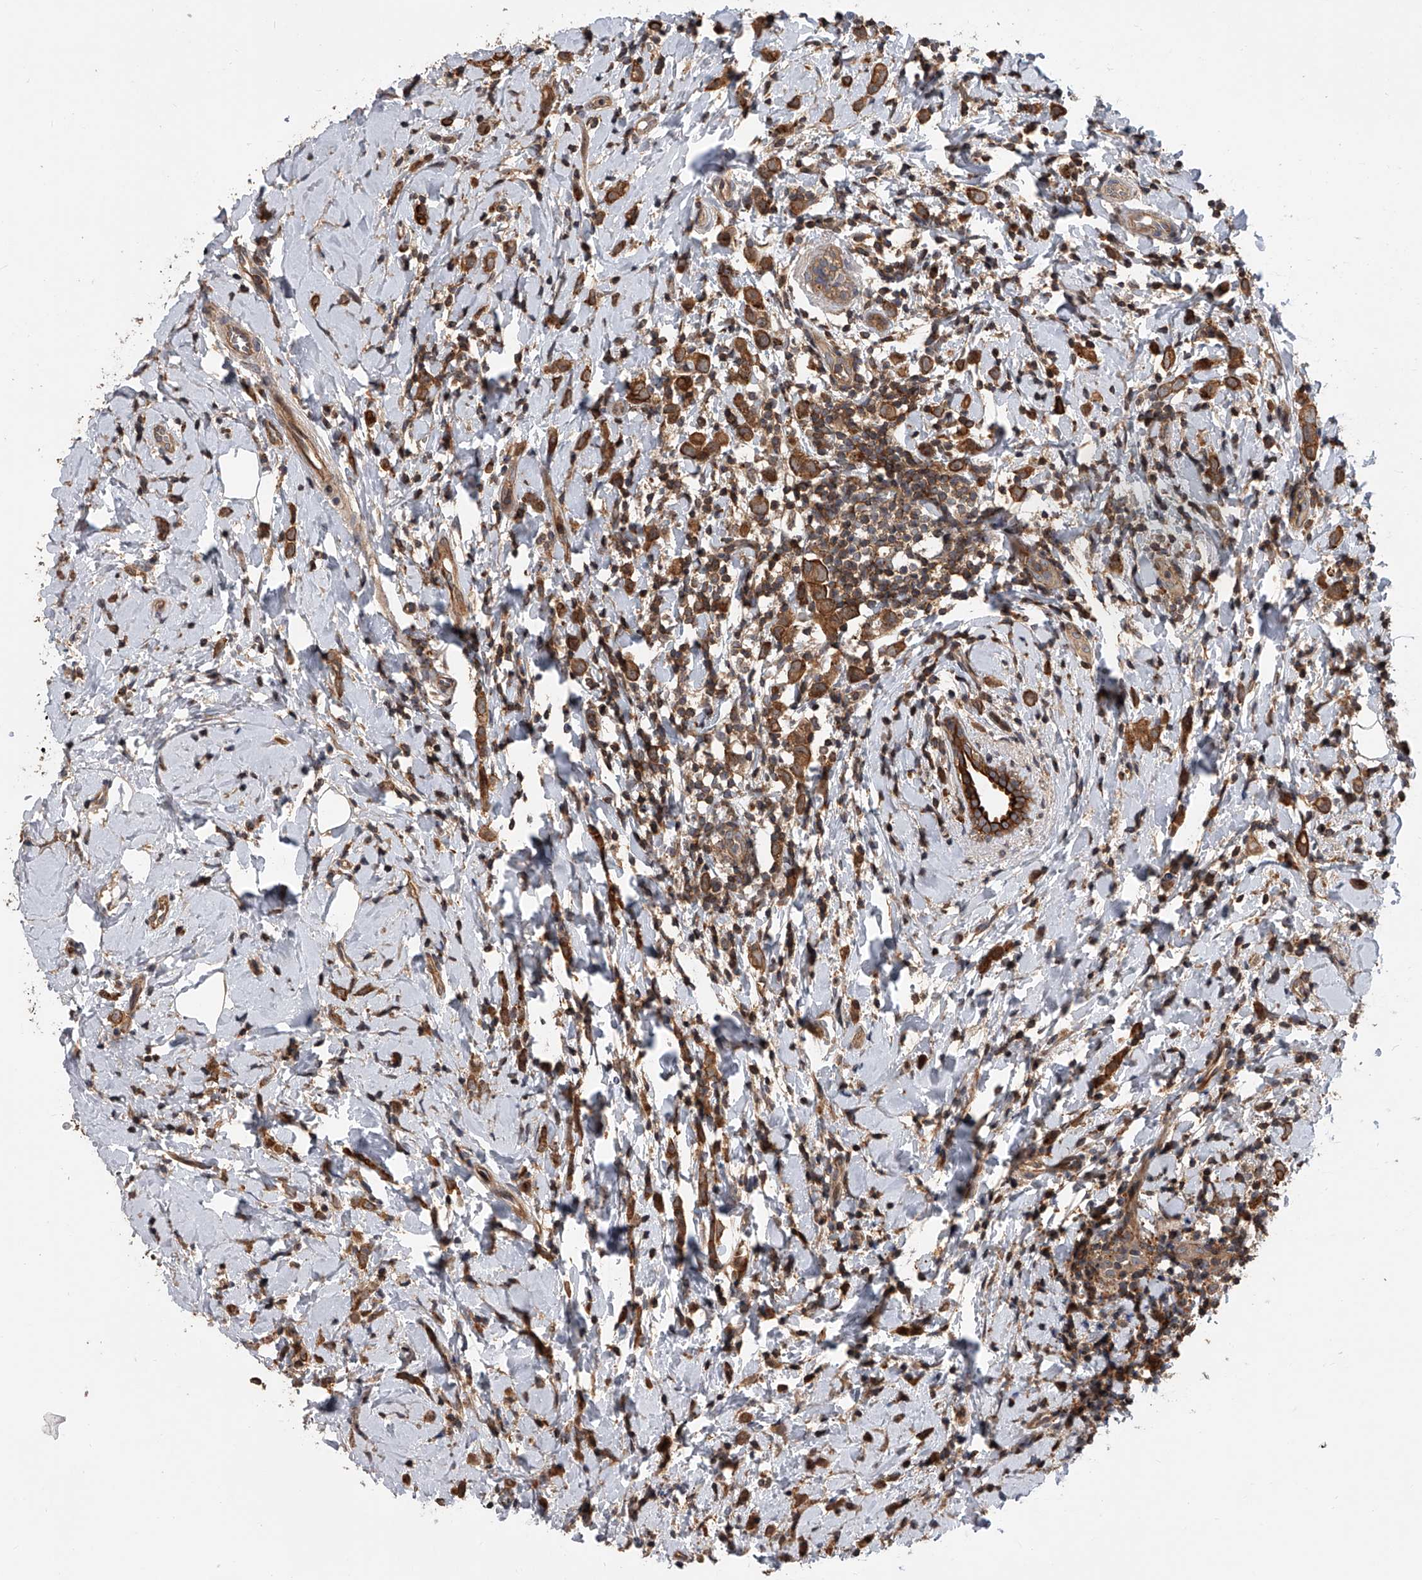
{"staining": {"intensity": "moderate", "quantity": ">75%", "location": "cytoplasmic/membranous"}, "tissue": "breast cancer", "cell_type": "Tumor cells", "image_type": "cancer", "snomed": [{"axis": "morphology", "description": "Lobular carcinoma"}, {"axis": "topography", "description": "Breast"}], "caption": "High-magnification brightfield microscopy of breast lobular carcinoma stained with DAB (3,3'-diaminobenzidine) (brown) and counterstained with hematoxylin (blue). tumor cells exhibit moderate cytoplasmic/membranous staining is appreciated in approximately>75% of cells.", "gene": "USP47", "patient": {"sex": "female", "age": 47}}